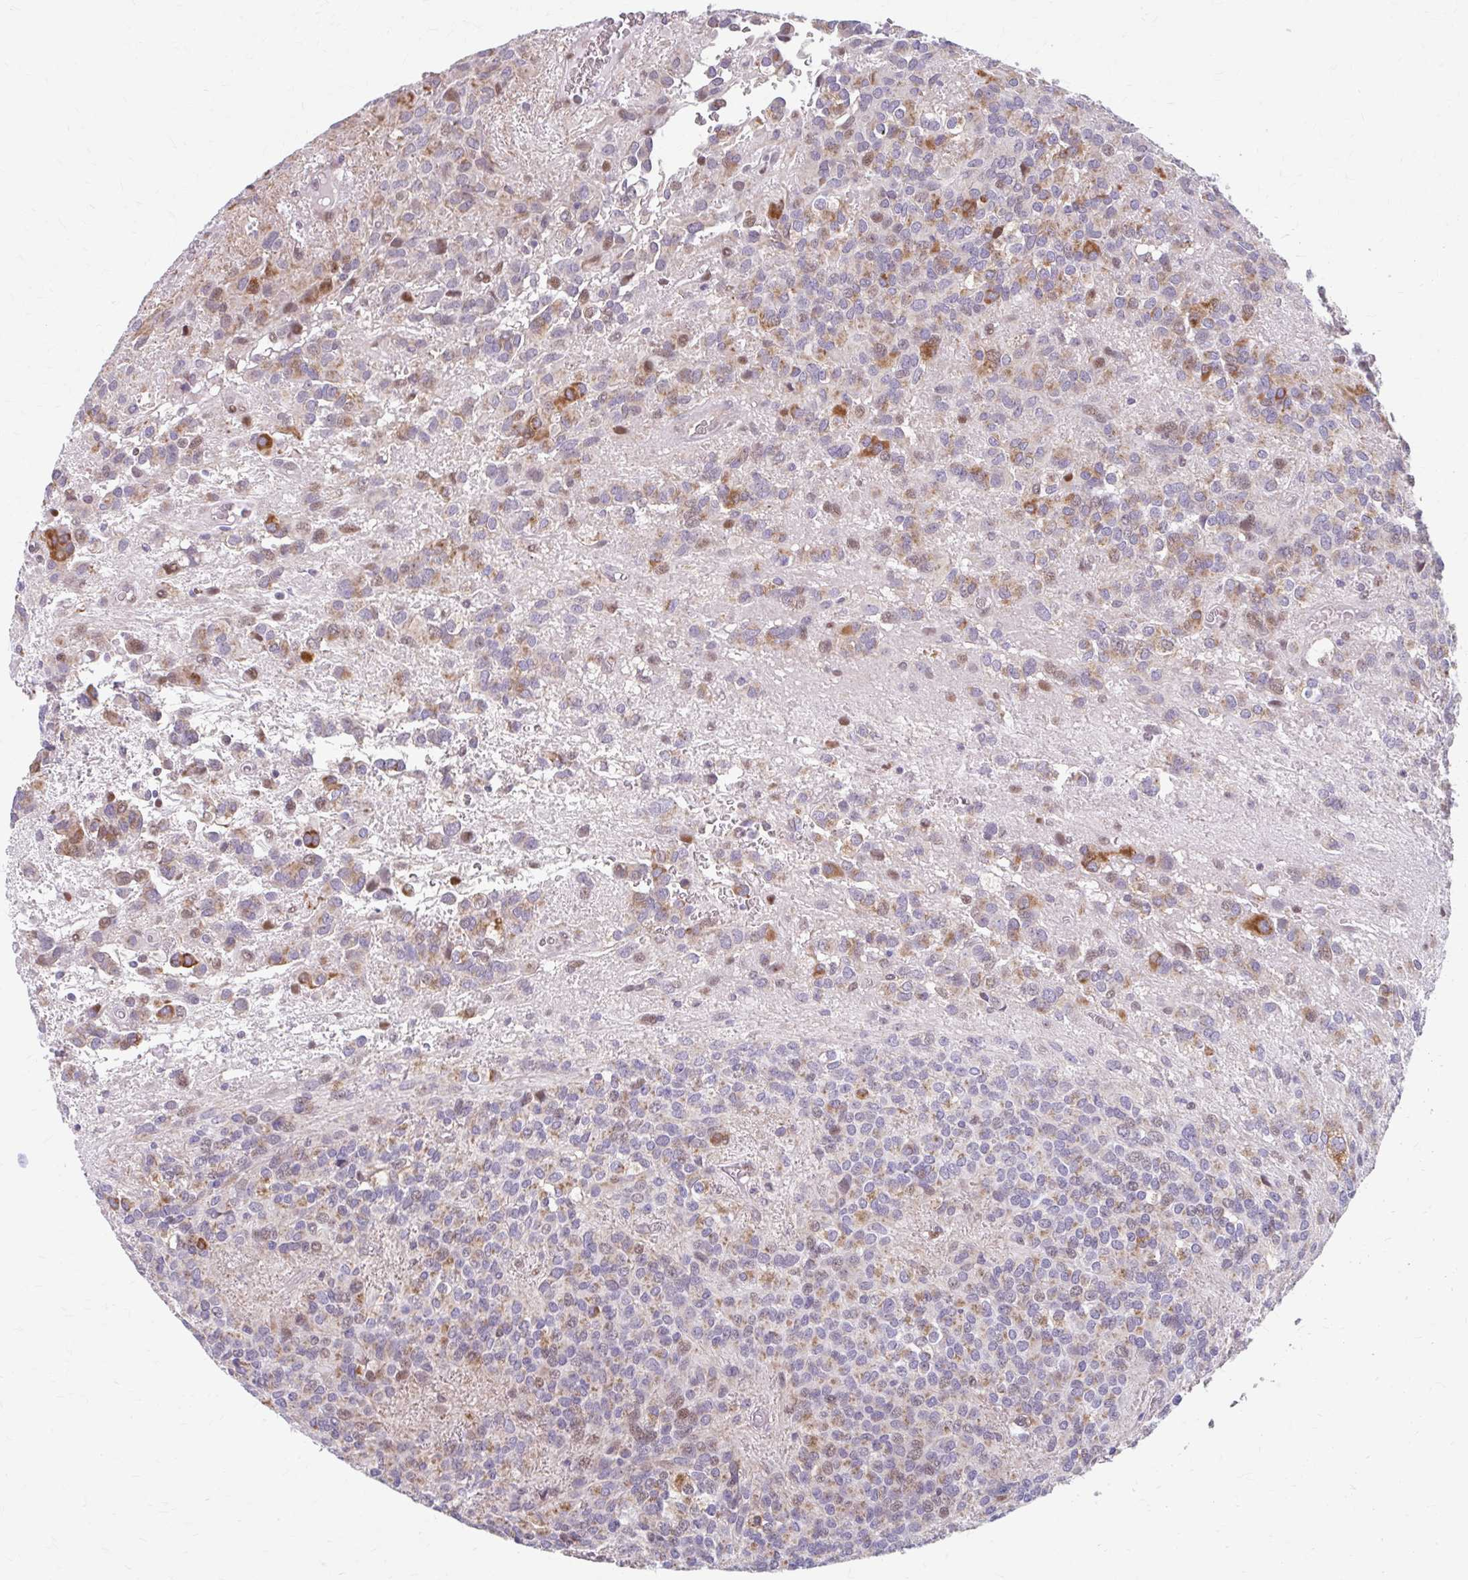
{"staining": {"intensity": "moderate", "quantity": "<25%", "location": "cytoplasmic/membranous"}, "tissue": "glioma", "cell_type": "Tumor cells", "image_type": "cancer", "snomed": [{"axis": "morphology", "description": "Glioma, malignant, Low grade"}, {"axis": "topography", "description": "Brain"}], "caption": "Malignant glioma (low-grade) tissue displays moderate cytoplasmic/membranous staining in approximately <25% of tumor cells, visualized by immunohistochemistry.", "gene": "BEAN1", "patient": {"sex": "male", "age": 56}}